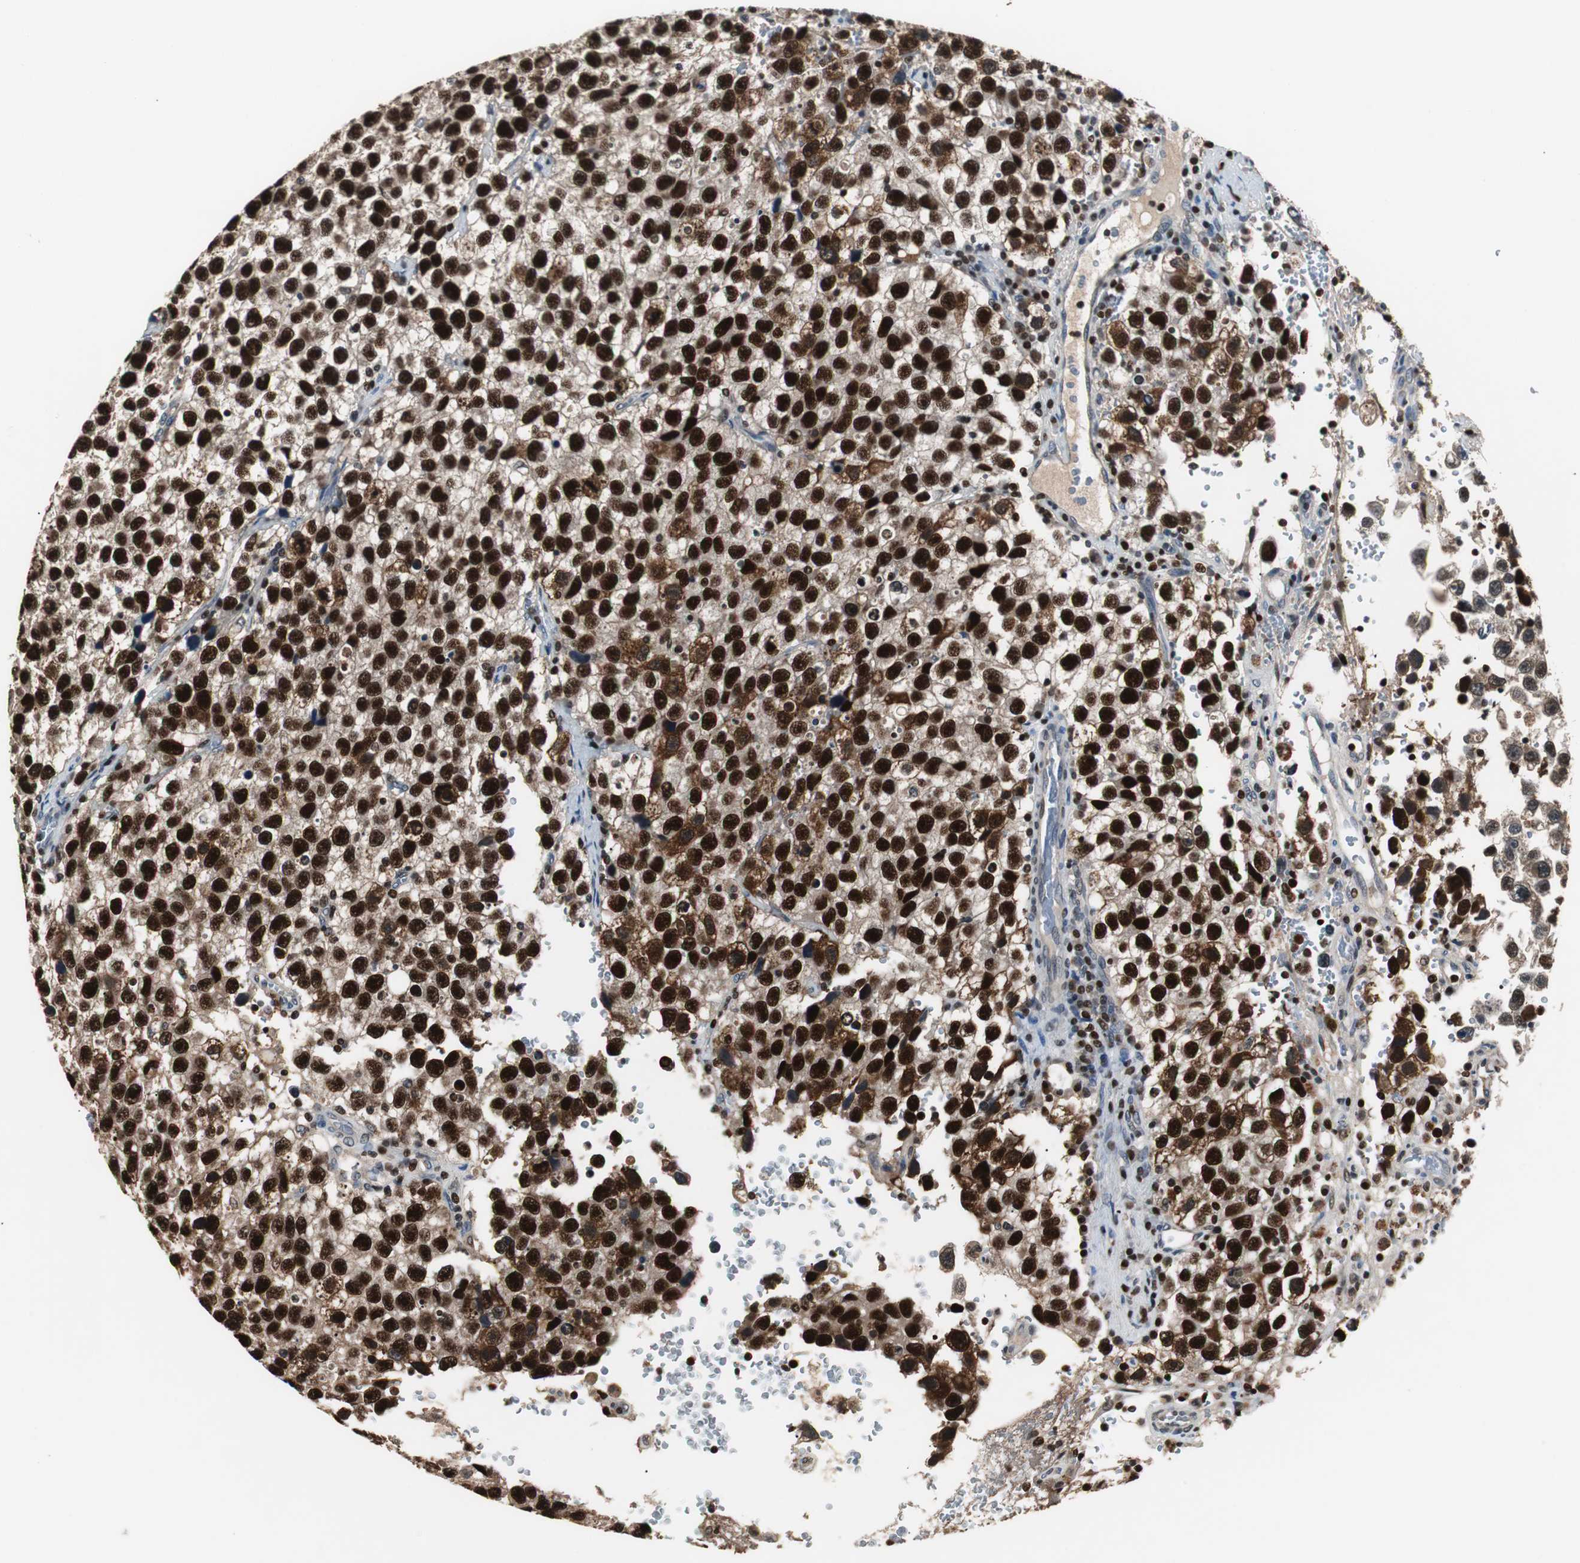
{"staining": {"intensity": "strong", "quantity": ">75%", "location": "nuclear"}, "tissue": "testis cancer", "cell_type": "Tumor cells", "image_type": "cancer", "snomed": [{"axis": "morphology", "description": "Seminoma, NOS"}, {"axis": "topography", "description": "Testis"}], "caption": "A micrograph showing strong nuclear positivity in approximately >75% of tumor cells in testis cancer (seminoma), as visualized by brown immunohistochemical staining.", "gene": "FEN1", "patient": {"sex": "male", "age": 33}}